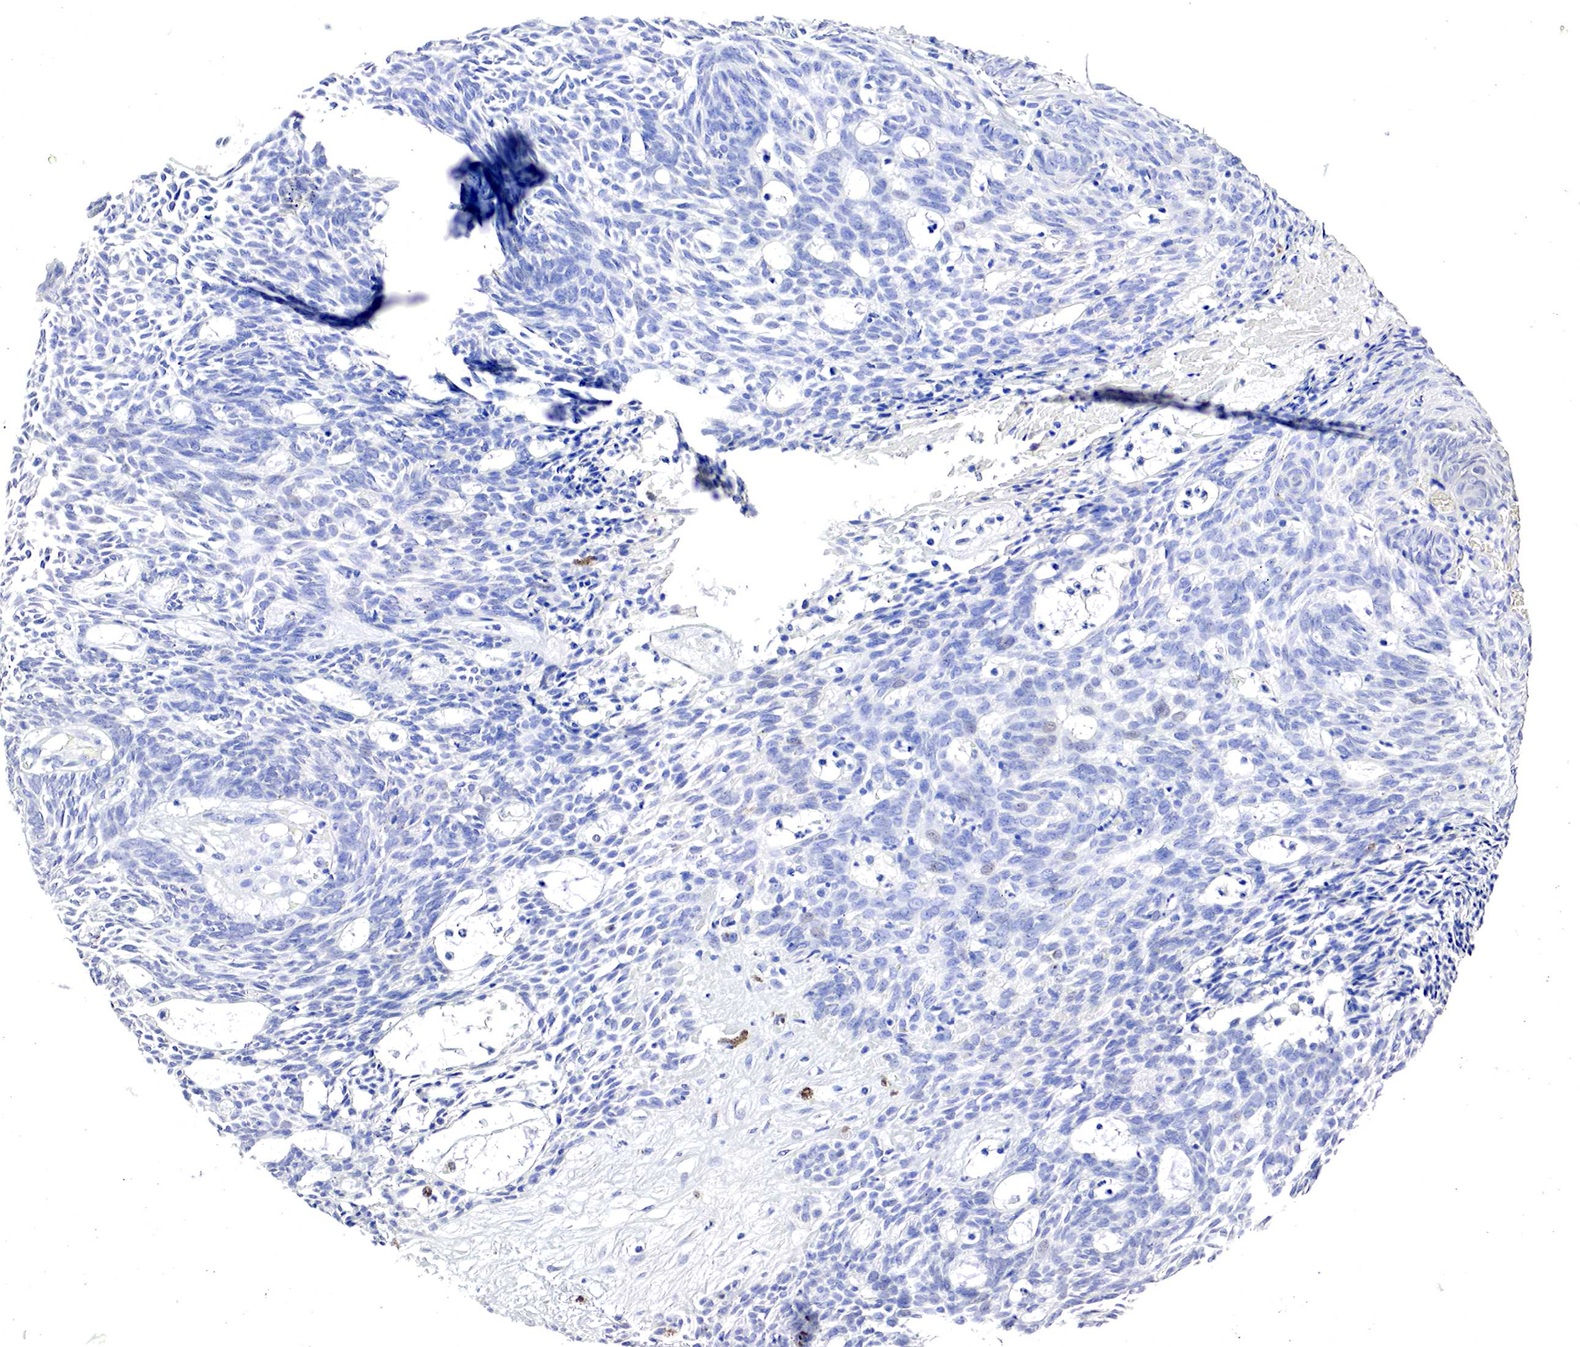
{"staining": {"intensity": "negative", "quantity": "none", "location": "none"}, "tissue": "skin cancer", "cell_type": "Tumor cells", "image_type": "cancer", "snomed": [{"axis": "morphology", "description": "Normal tissue, NOS"}, {"axis": "morphology", "description": "Basal cell carcinoma"}, {"axis": "topography", "description": "Skin"}], "caption": "This is an immunohistochemistry histopathology image of human skin cancer. There is no staining in tumor cells.", "gene": "OTC", "patient": {"sex": "male", "age": 74}}